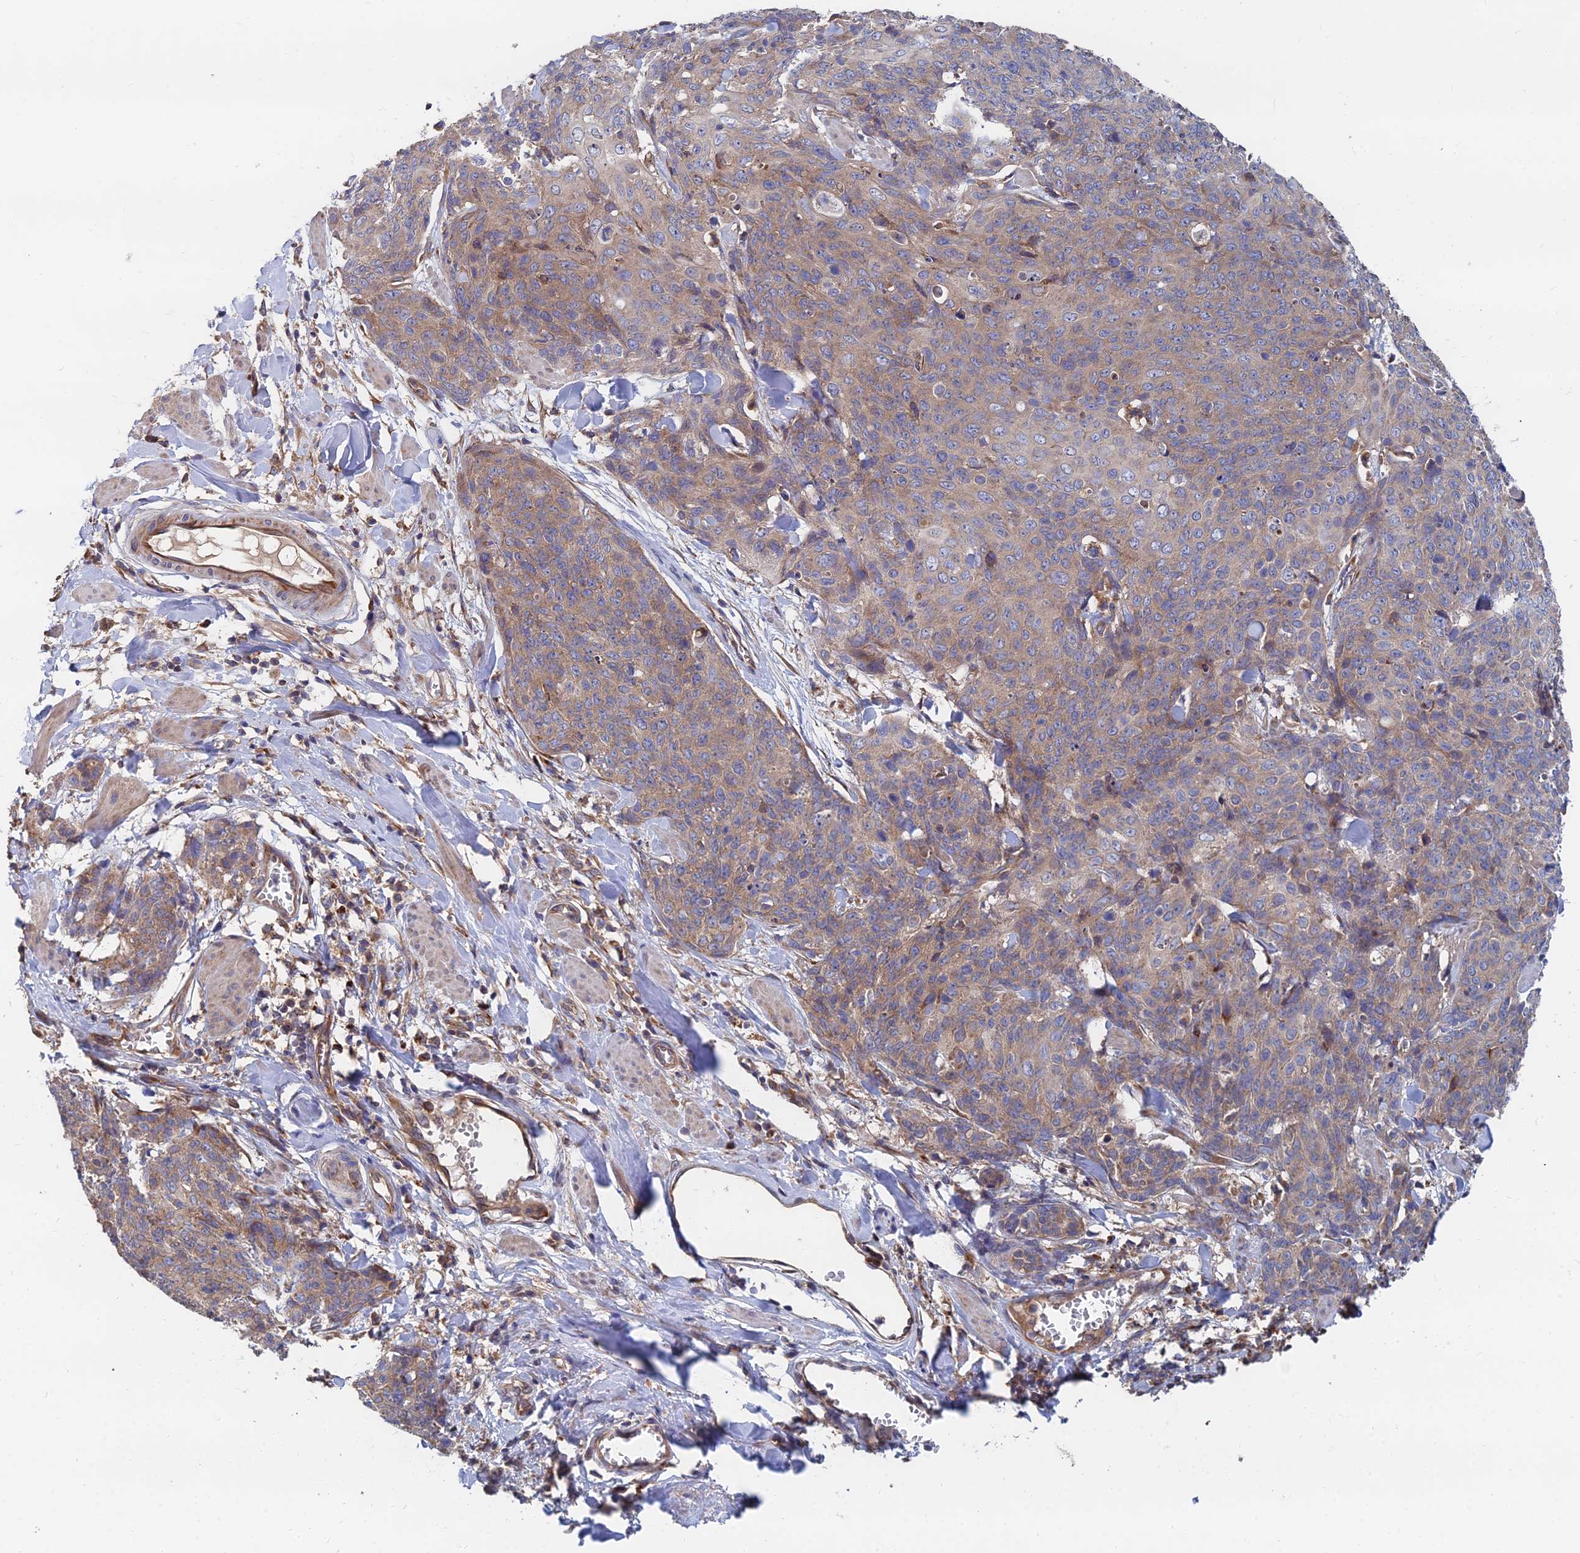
{"staining": {"intensity": "weak", "quantity": ">75%", "location": "cytoplasmic/membranous"}, "tissue": "skin cancer", "cell_type": "Tumor cells", "image_type": "cancer", "snomed": [{"axis": "morphology", "description": "Squamous cell carcinoma, NOS"}, {"axis": "topography", "description": "Skin"}, {"axis": "topography", "description": "Vulva"}], "caption": "High-power microscopy captured an immunohistochemistry micrograph of skin cancer (squamous cell carcinoma), revealing weak cytoplasmic/membranous expression in about >75% of tumor cells. Using DAB (brown) and hematoxylin (blue) stains, captured at high magnification using brightfield microscopy.", "gene": "CCZ1", "patient": {"sex": "female", "age": 85}}